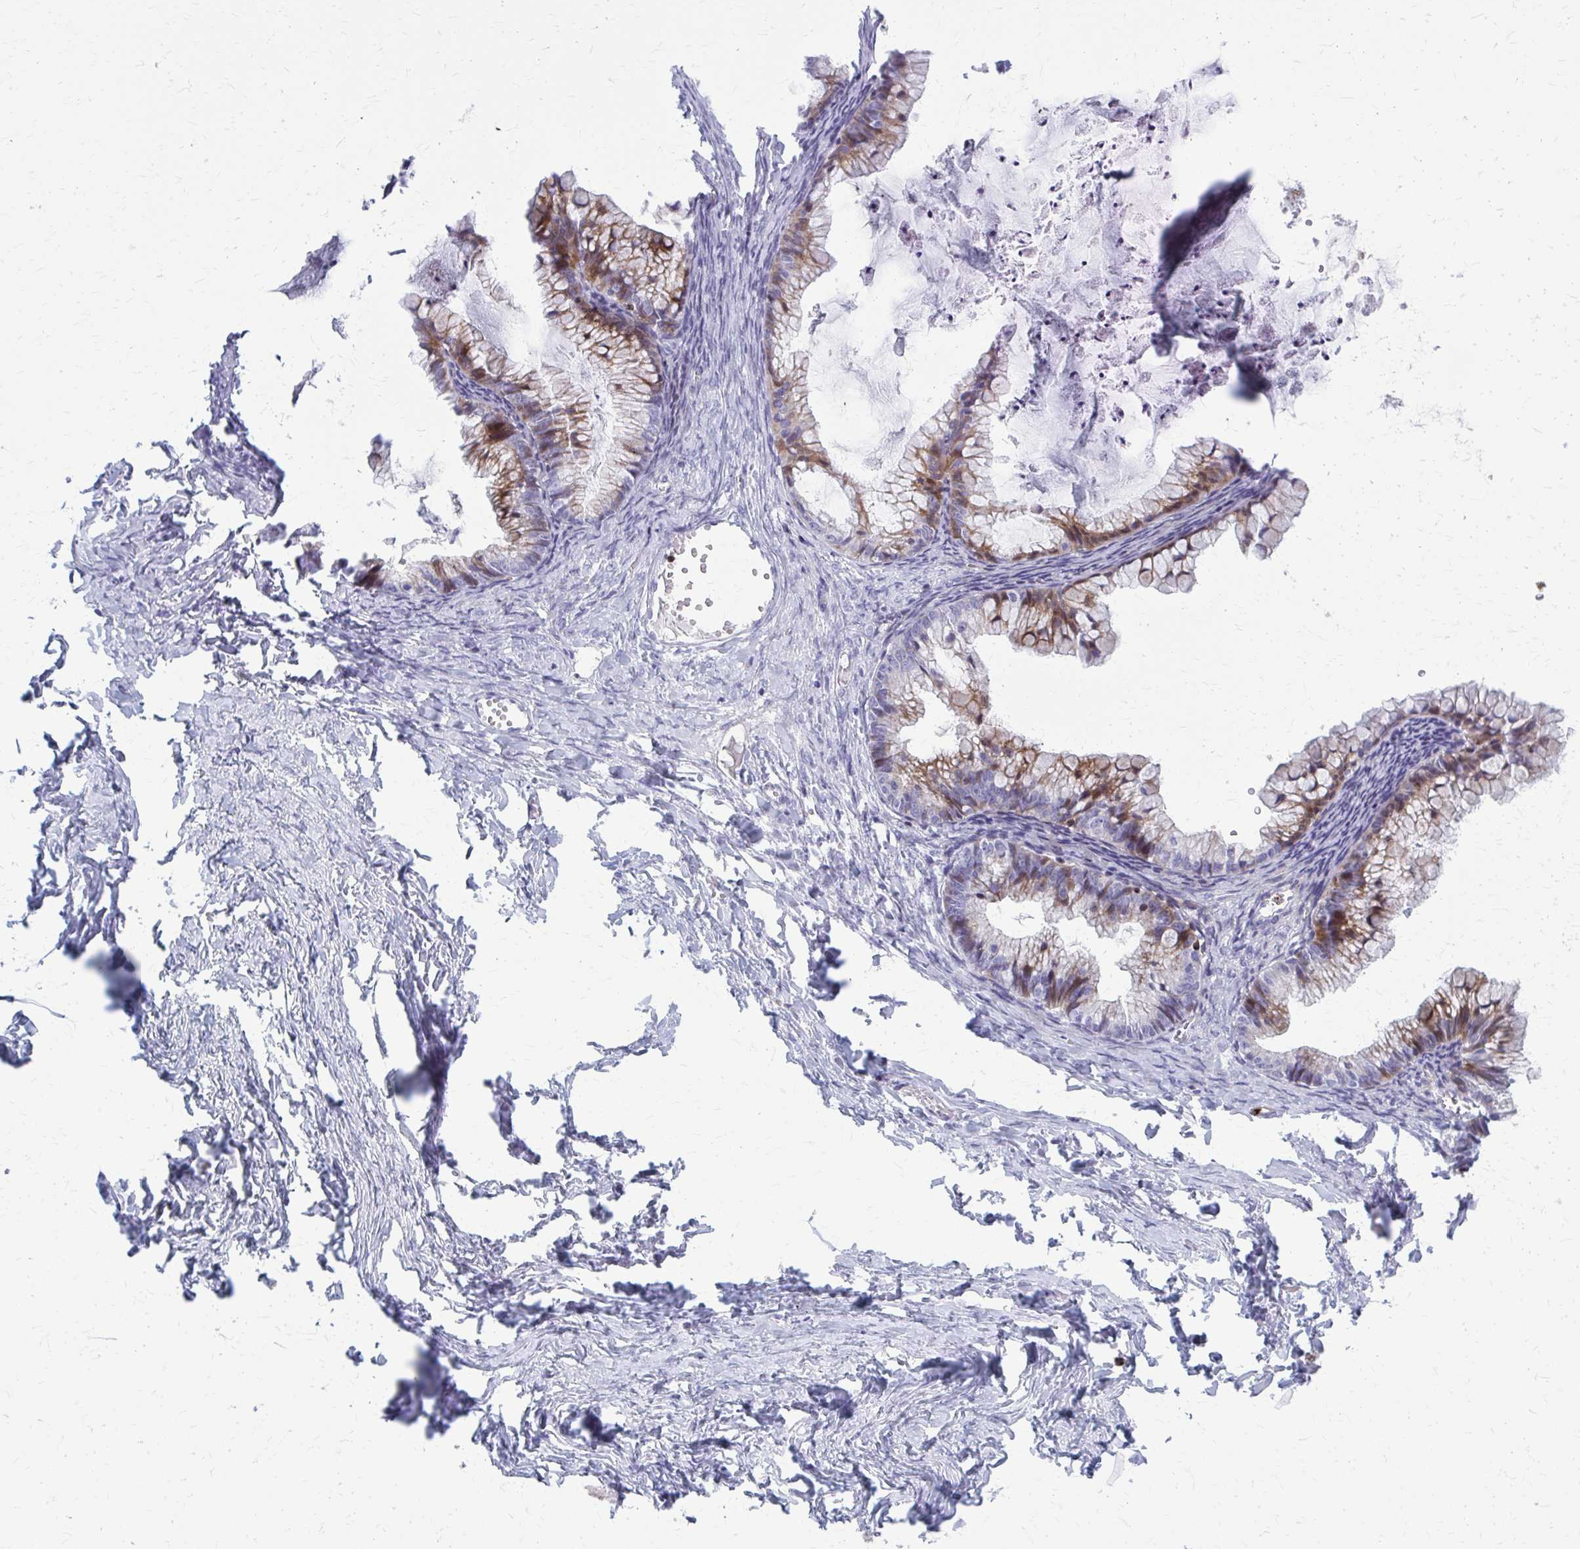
{"staining": {"intensity": "moderate", "quantity": "25%-75%", "location": "cytoplasmic/membranous"}, "tissue": "ovarian cancer", "cell_type": "Tumor cells", "image_type": "cancer", "snomed": [{"axis": "morphology", "description": "Cystadenocarcinoma, mucinous, NOS"}, {"axis": "topography", "description": "Ovary"}], "caption": "The immunohistochemical stain shows moderate cytoplasmic/membranous staining in tumor cells of ovarian cancer tissue. Using DAB (3,3'-diaminobenzidine) (brown) and hematoxylin (blue) stains, captured at high magnification using brightfield microscopy.", "gene": "PEDS1", "patient": {"sex": "female", "age": 35}}